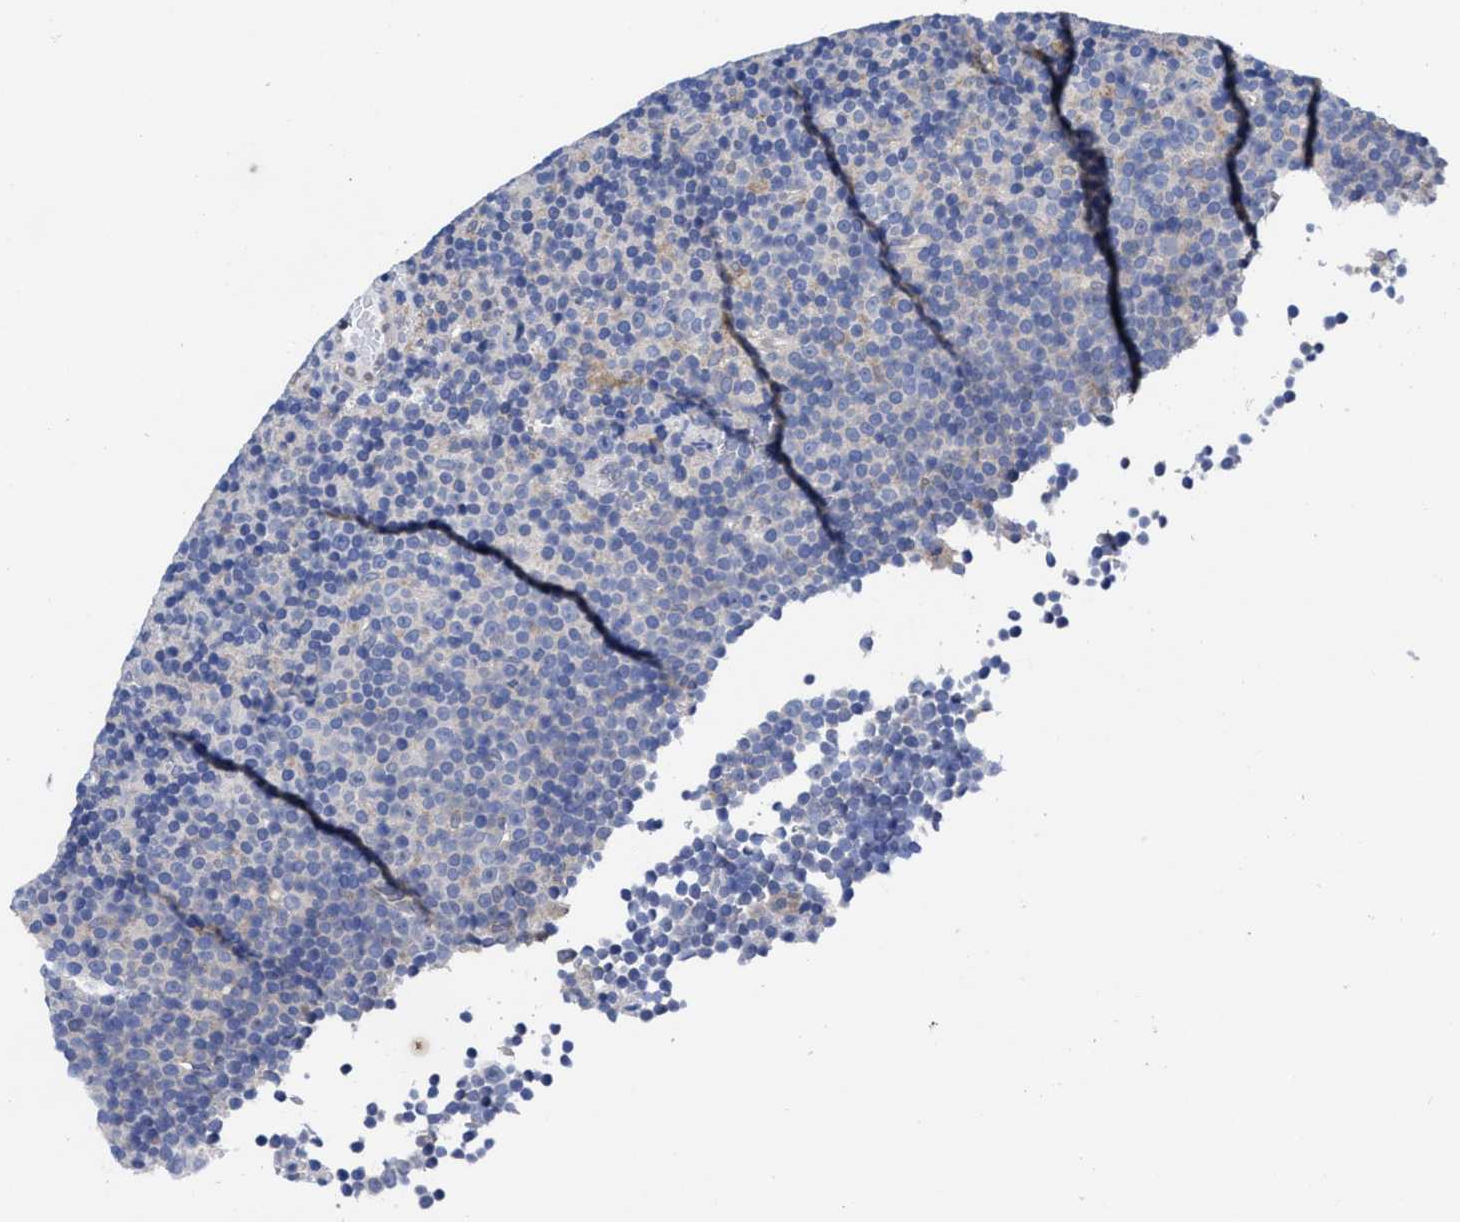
{"staining": {"intensity": "negative", "quantity": "none", "location": "none"}, "tissue": "lymphoma", "cell_type": "Tumor cells", "image_type": "cancer", "snomed": [{"axis": "morphology", "description": "Malignant lymphoma, non-Hodgkin's type, Low grade"}, {"axis": "topography", "description": "Lymph node"}], "caption": "A high-resolution histopathology image shows immunohistochemistry staining of malignant lymphoma, non-Hodgkin's type (low-grade), which shows no significant expression in tumor cells.", "gene": "TXNDC17", "patient": {"sex": "female", "age": 67}}